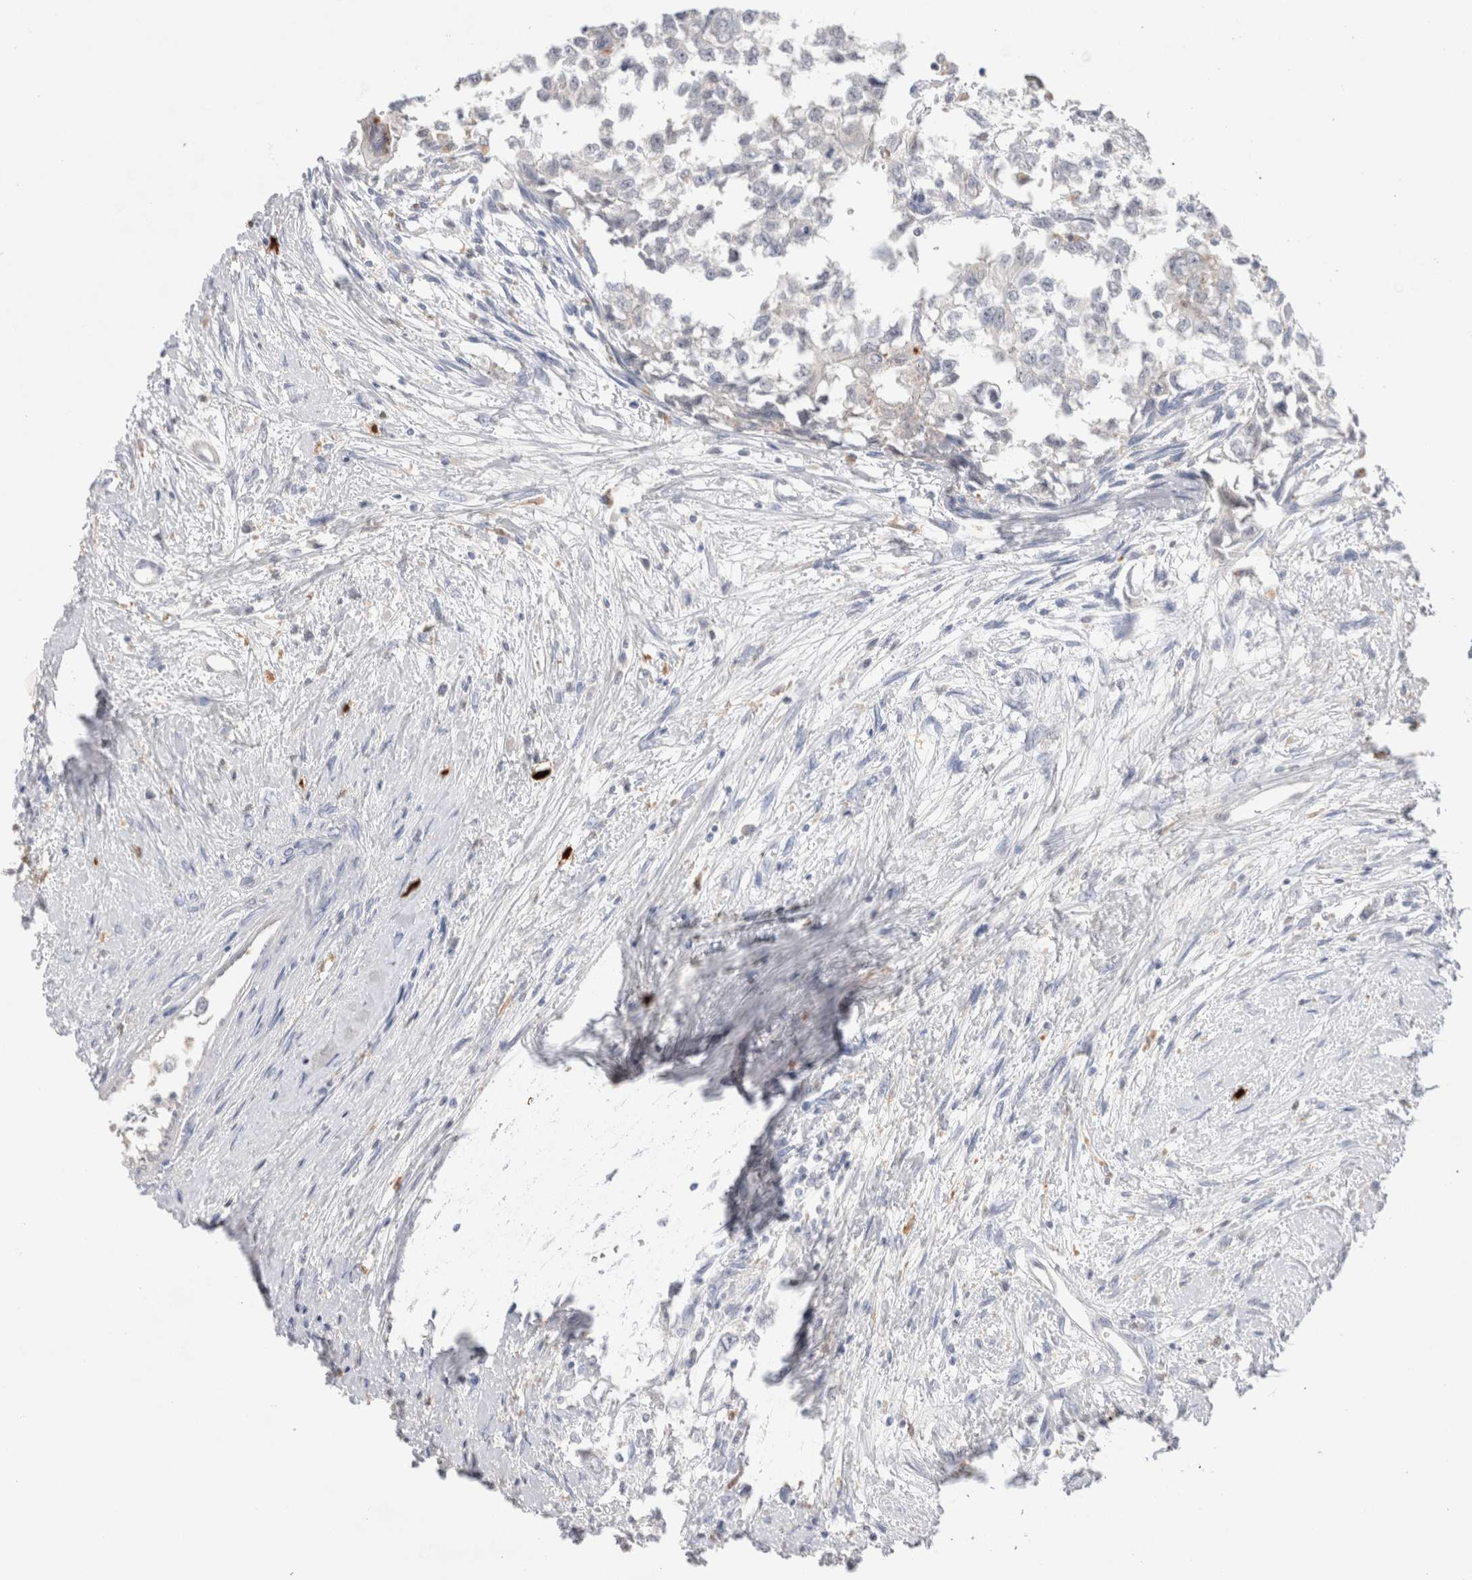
{"staining": {"intensity": "negative", "quantity": "none", "location": "none"}, "tissue": "testis cancer", "cell_type": "Tumor cells", "image_type": "cancer", "snomed": [{"axis": "morphology", "description": "Seminoma, NOS"}, {"axis": "morphology", "description": "Carcinoma, Embryonal, NOS"}, {"axis": "topography", "description": "Testis"}], "caption": "Testis cancer (seminoma) stained for a protein using IHC exhibits no staining tumor cells.", "gene": "HPGDS", "patient": {"sex": "male", "age": 51}}